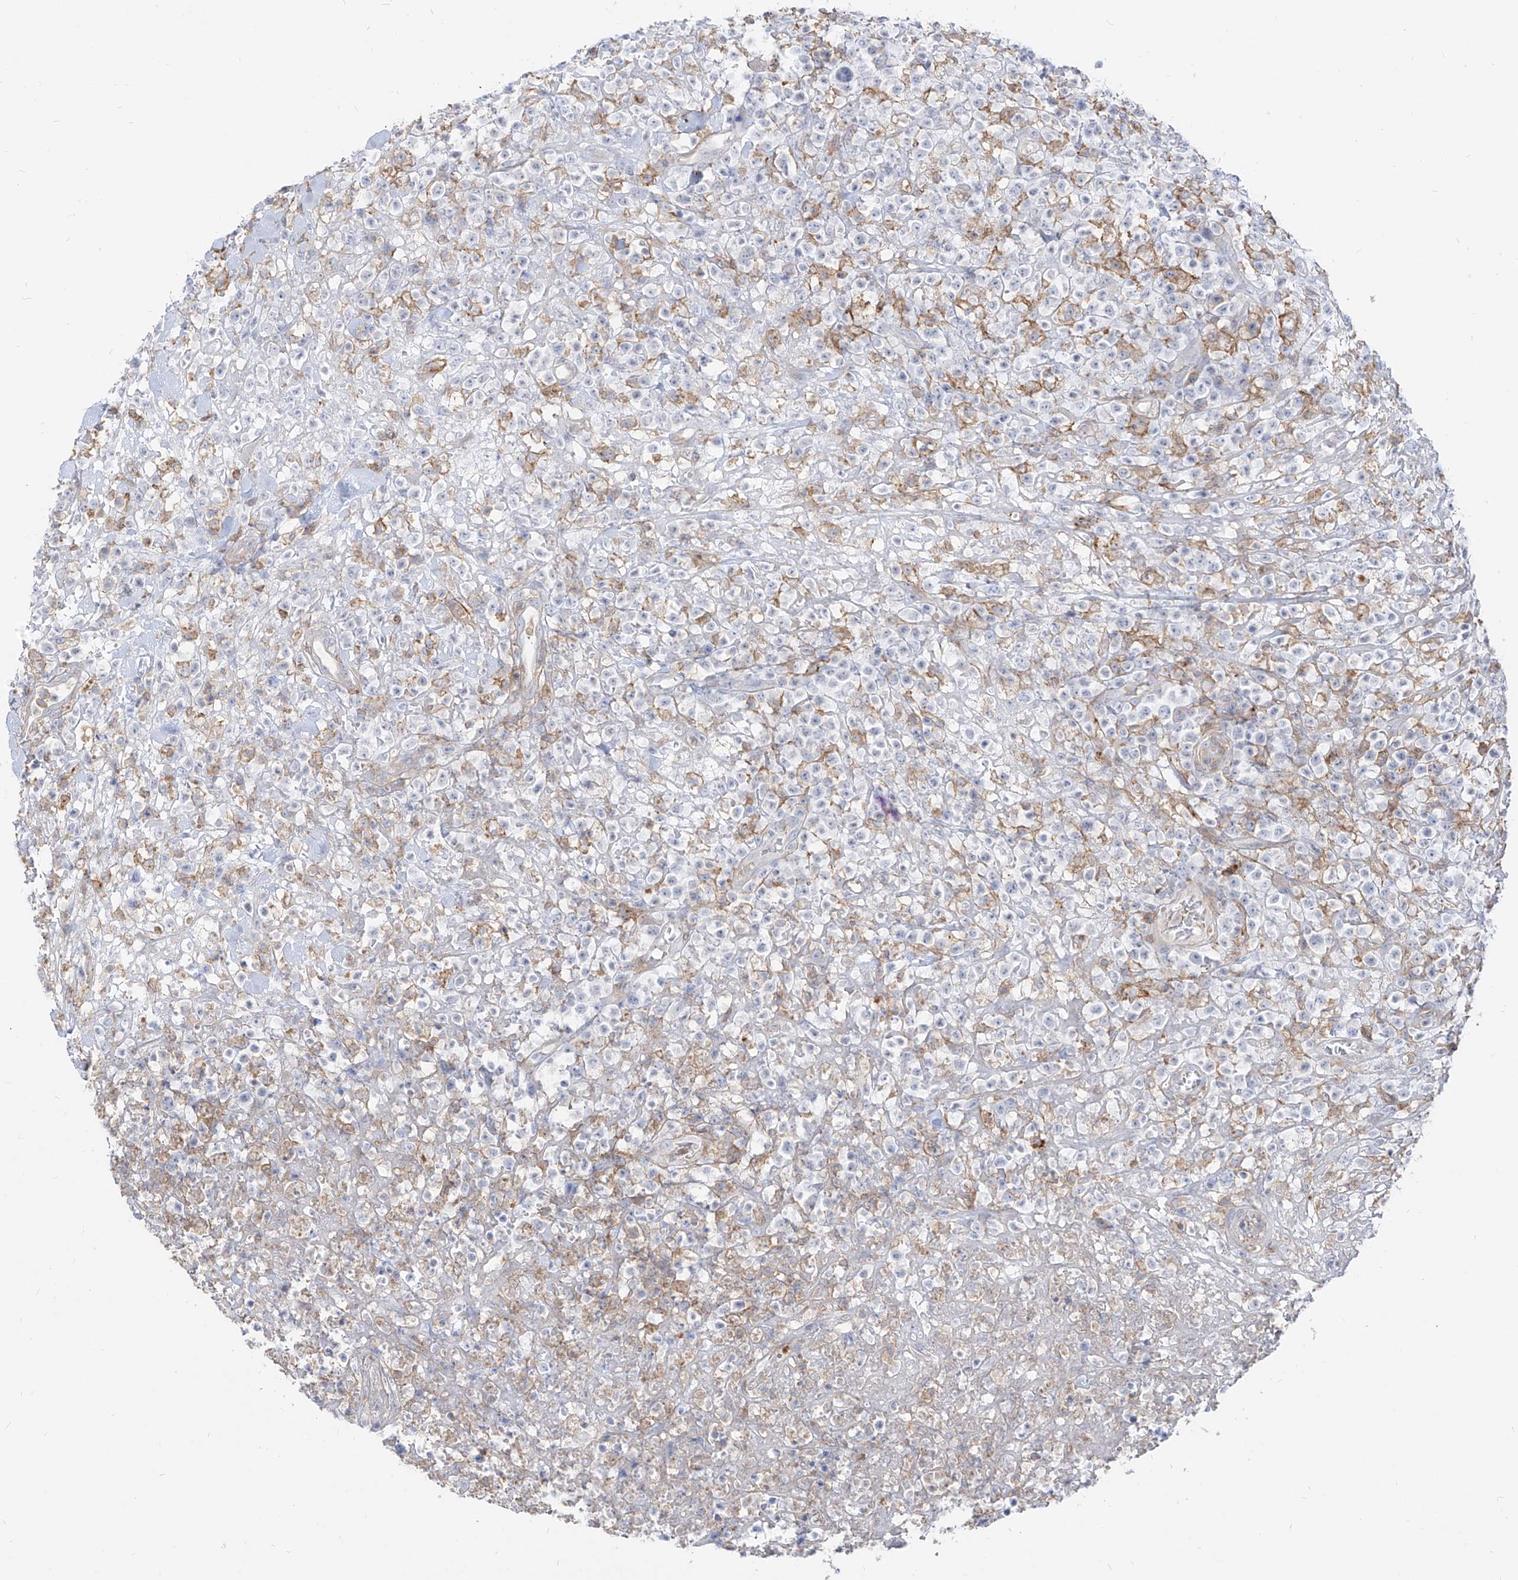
{"staining": {"intensity": "negative", "quantity": "none", "location": "none"}, "tissue": "lymphoma", "cell_type": "Tumor cells", "image_type": "cancer", "snomed": [{"axis": "morphology", "description": "Malignant lymphoma, non-Hodgkin's type, High grade"}, {"axis": "topography", "description": "Colon"}], "caption": "DAB (3,3'-diaminobenzidine) immunohistochemical staining of lymphoma demonstrates no significant positivity in tumor cells.", "gene": "RBFOX3", "patient": {"sex": "female", "age": 53}}